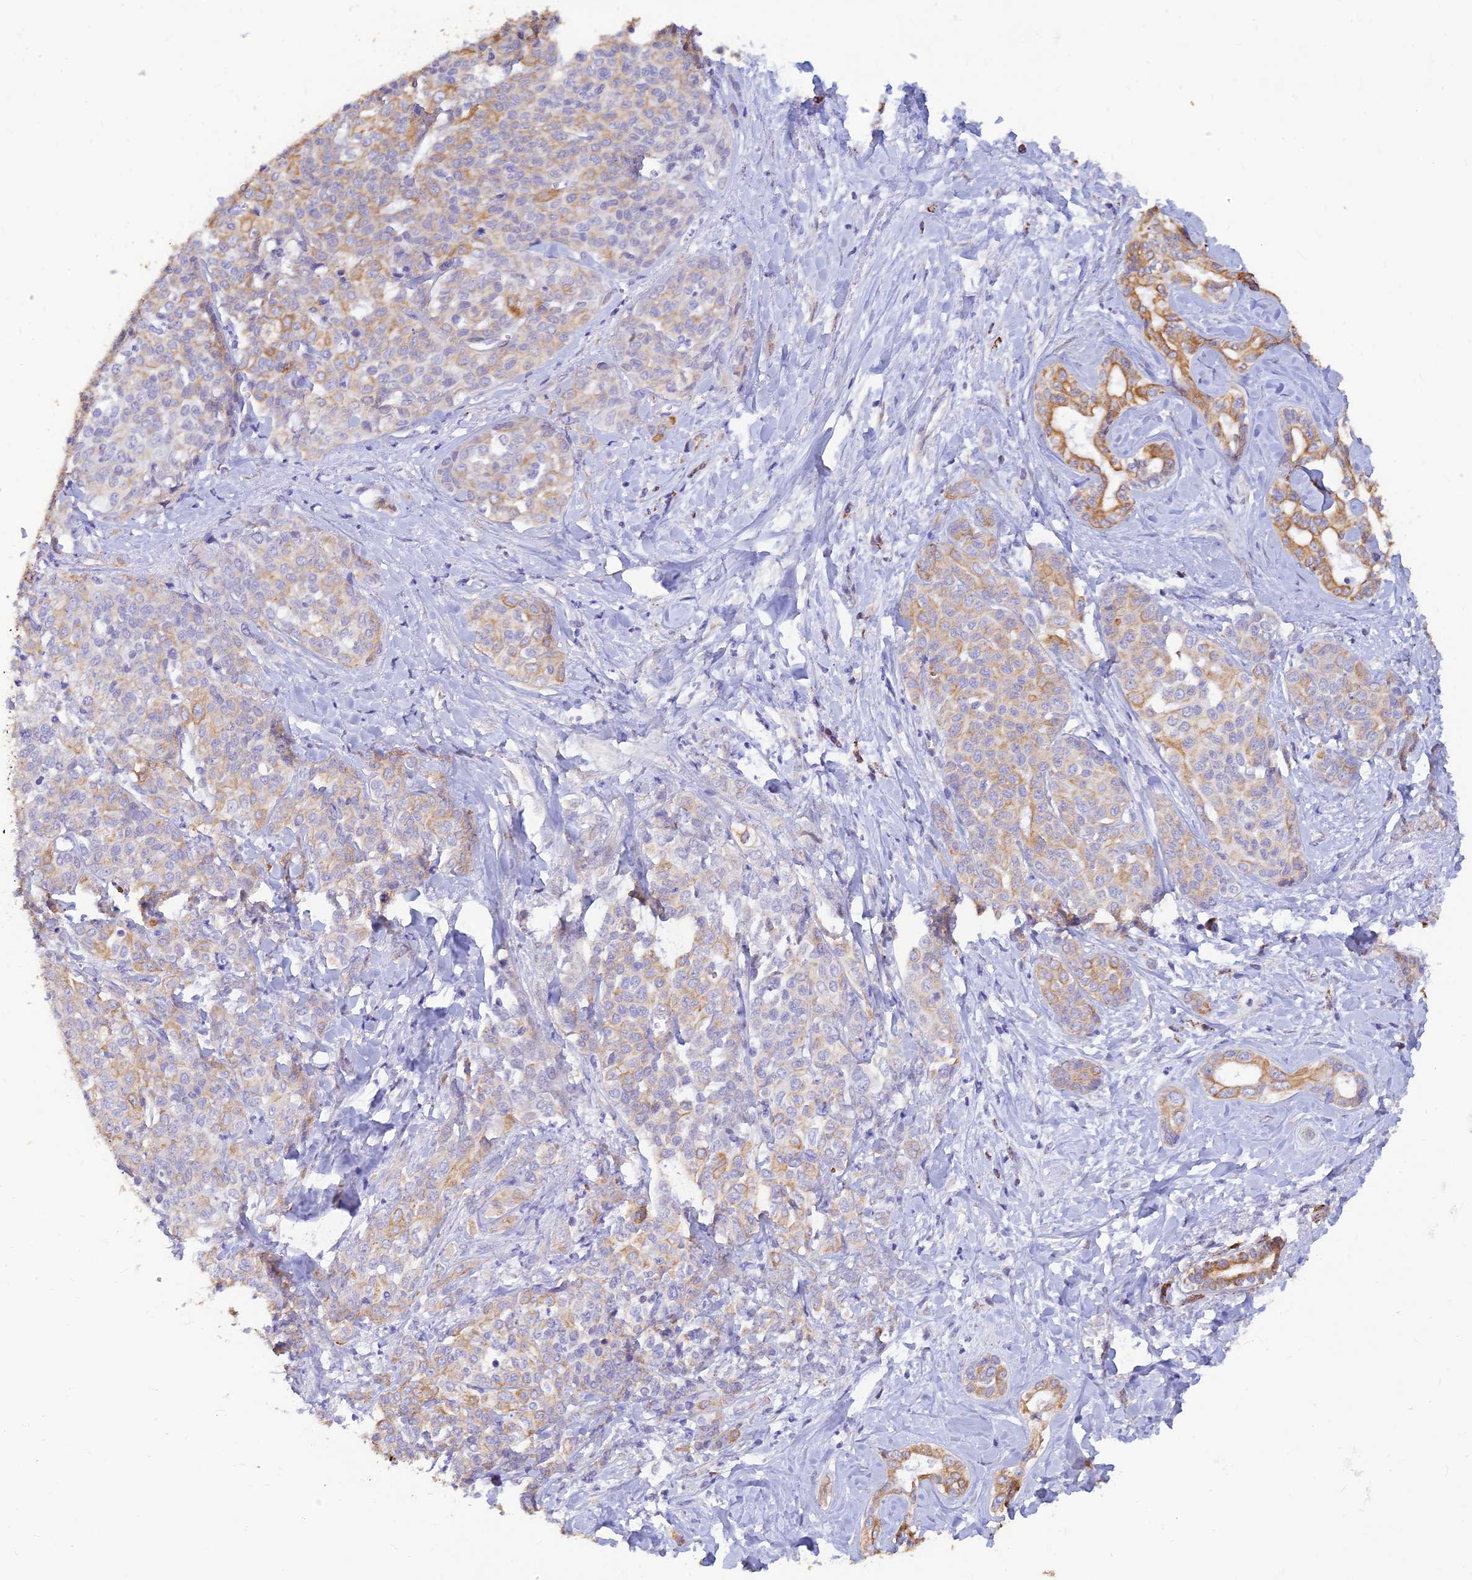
{"staining": {"intensity": "moderate", "quantity": "<25%", "location": "cytoplasmic/membranous"}, "tissue": "liver cancer", "cell_type": "Tumor cells", "image_type": "cancer", "snomed": [{"axis": "morphology", "description": "Cholangiocarcinoma"}, {"axis": "topography", "description": "Liver"}], "caption": "Moderate cytoplasmic/membranous positivity is appreciated in approximately <25% of tumor cells in liver cancer.", "gene": "ALDH1L2", "patient": {"sex": "female", "age": 77}}